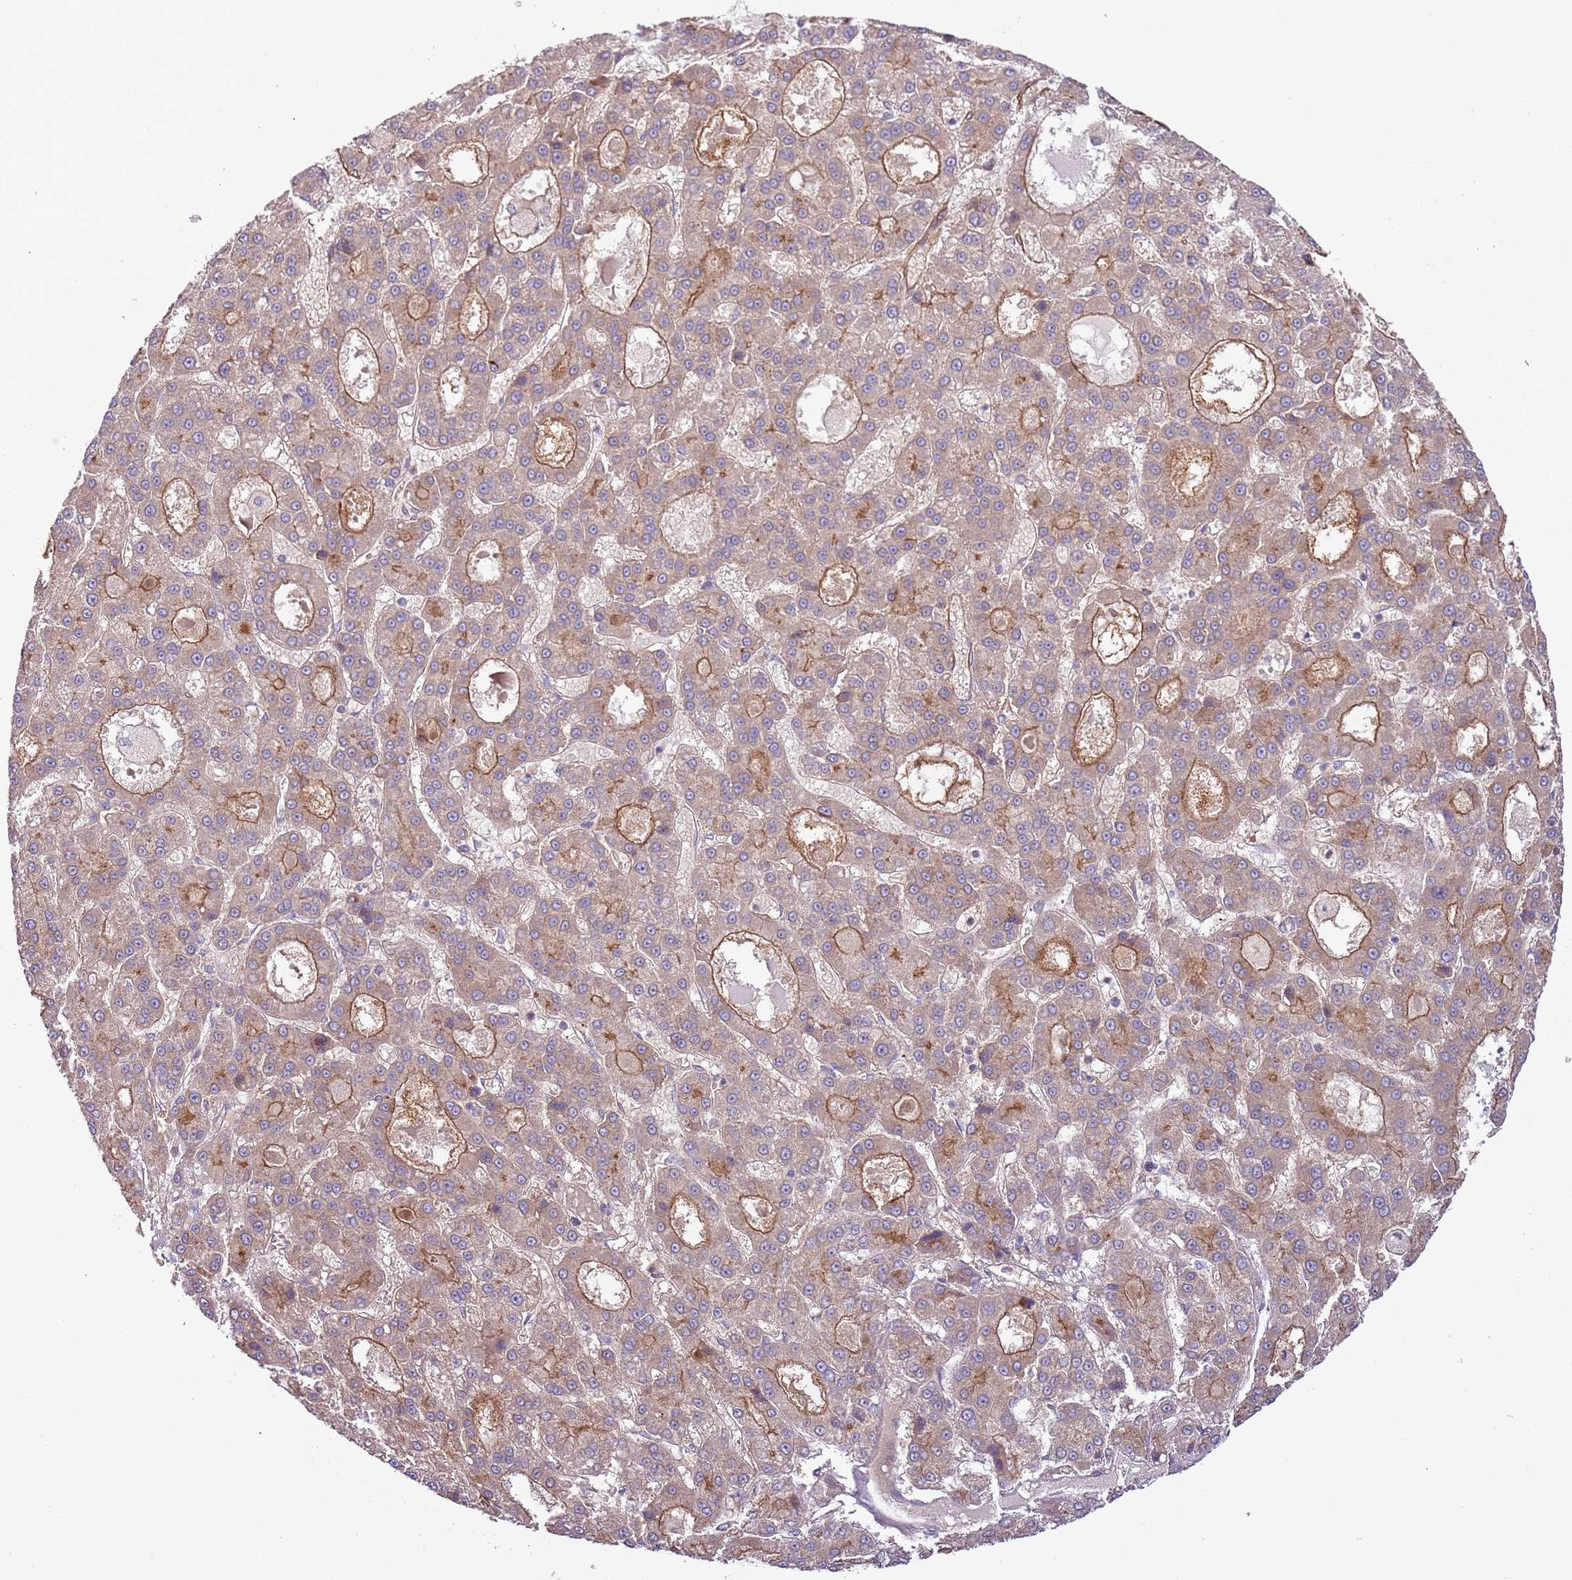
{"staining": {"intensity": "moderate", "quantity": "25%-75%", "location": "cytoplasmic/membranous"}, "tissue": "liver cancer", "cell_type": "Tumor cells", "image_type": "cancer", "snomed": [{"axis": "morphology", "description": "Carcinoma, Hepatocellular, NOS"}, {"axis": "topography", "description": "Liver"}], "caption": "Liver hepatocellular carcinoma tissue shows moderate cytoplasmic/membranous expression in about 25%-75% of tumor cells, visualized by immunohistochemistry.", "gene": "RNF128", "patient": {"sex": "male", "age": 70}}